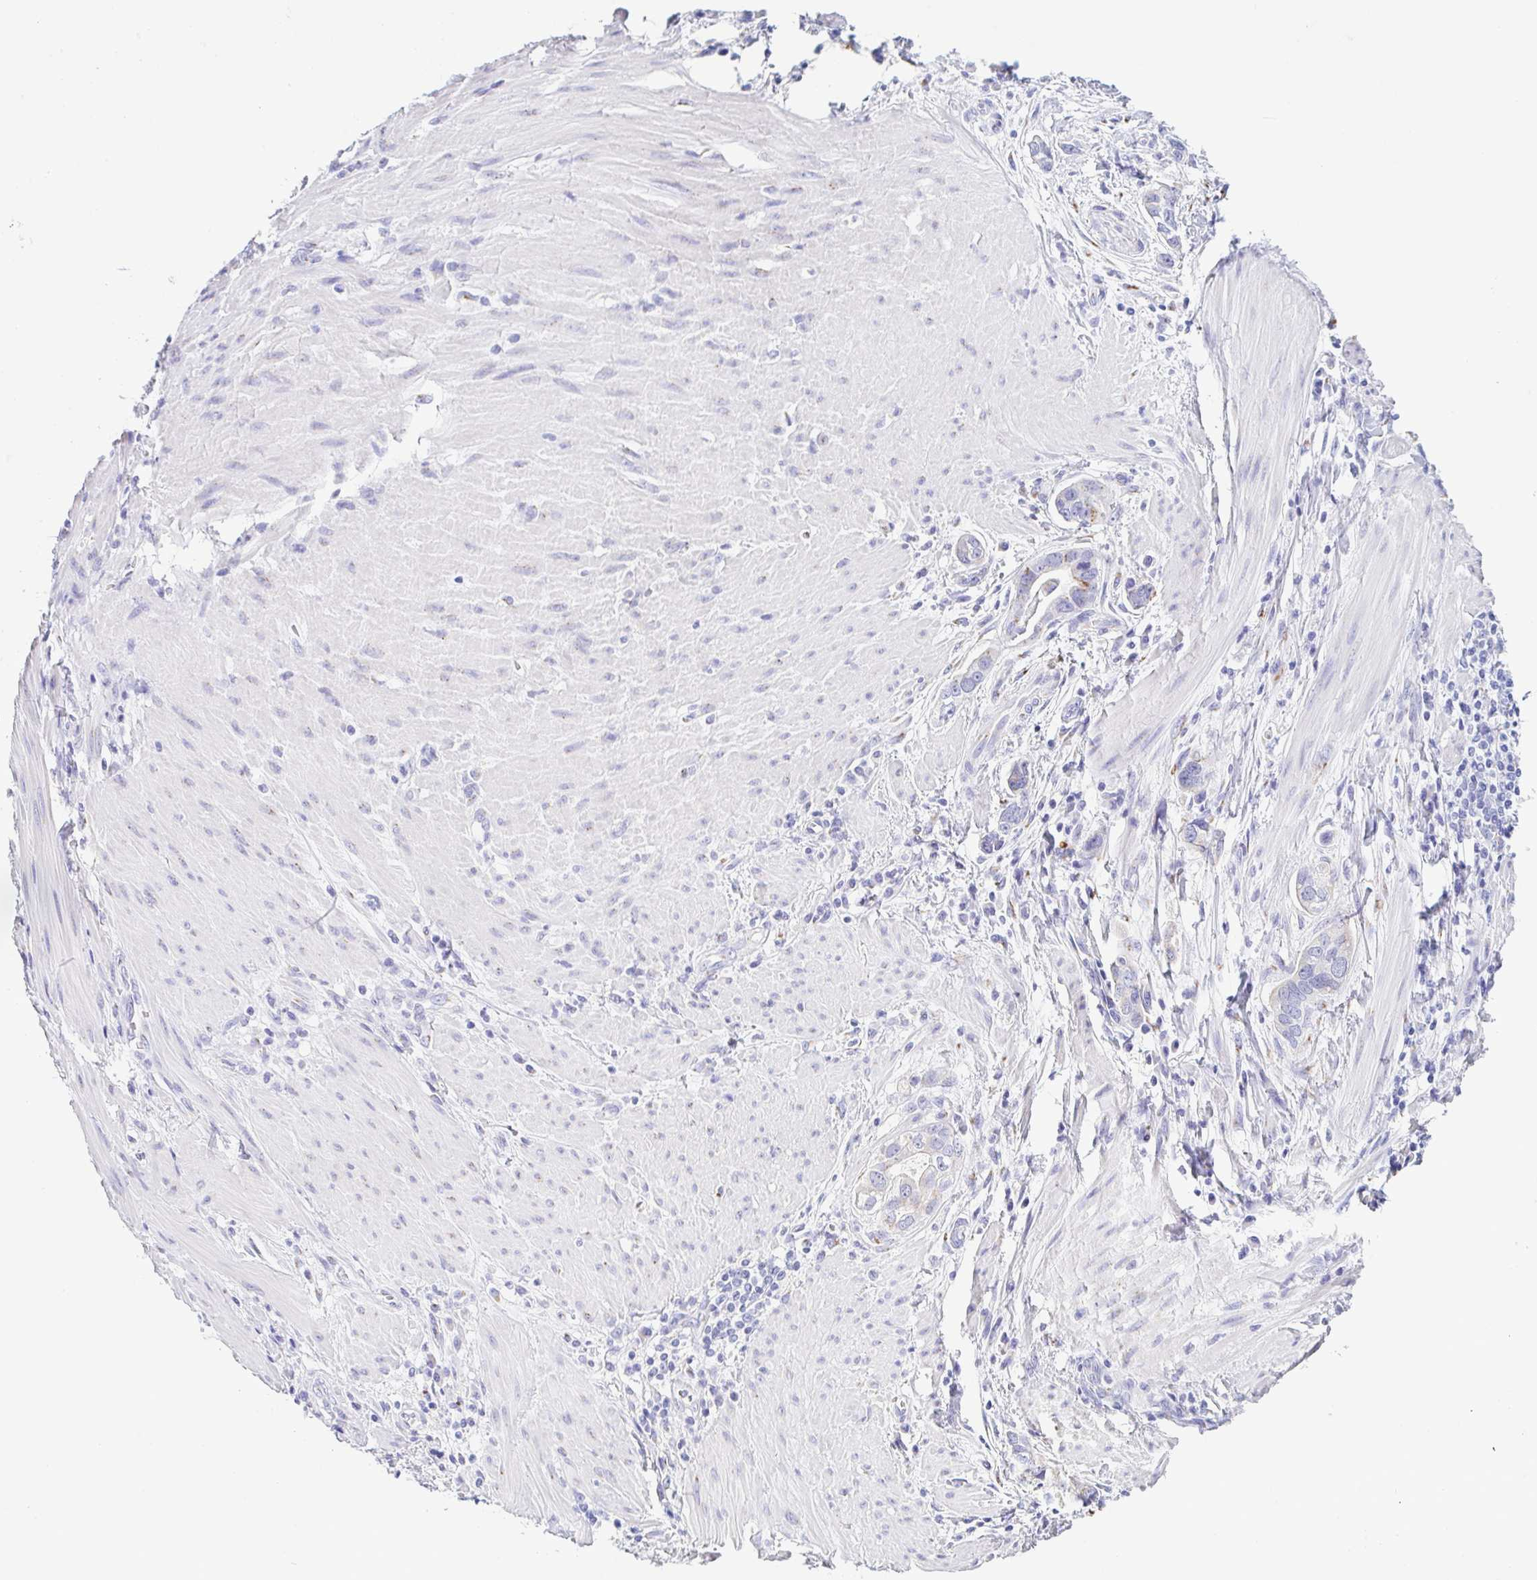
{"staining": {"intensity": "negative", "quantity": "none", "location": "none"}, "tissue": "stomach cancer", "cell_type": "Tumor cells", "image_type": "cancer", "snomed": [{"axis": "morphology", "description": "Adenocarcinoma, NOS"}, {"axis": "topography", "description": "Stomach, lower"}], "caption": "This is a micrograph of immunohistochemistry (IHC) staining of stomach adenocarcinoma, which shows no staining in tumor cells.", "gene": "SULT1B1", "patient": {"sex": "female", "age": 93}}